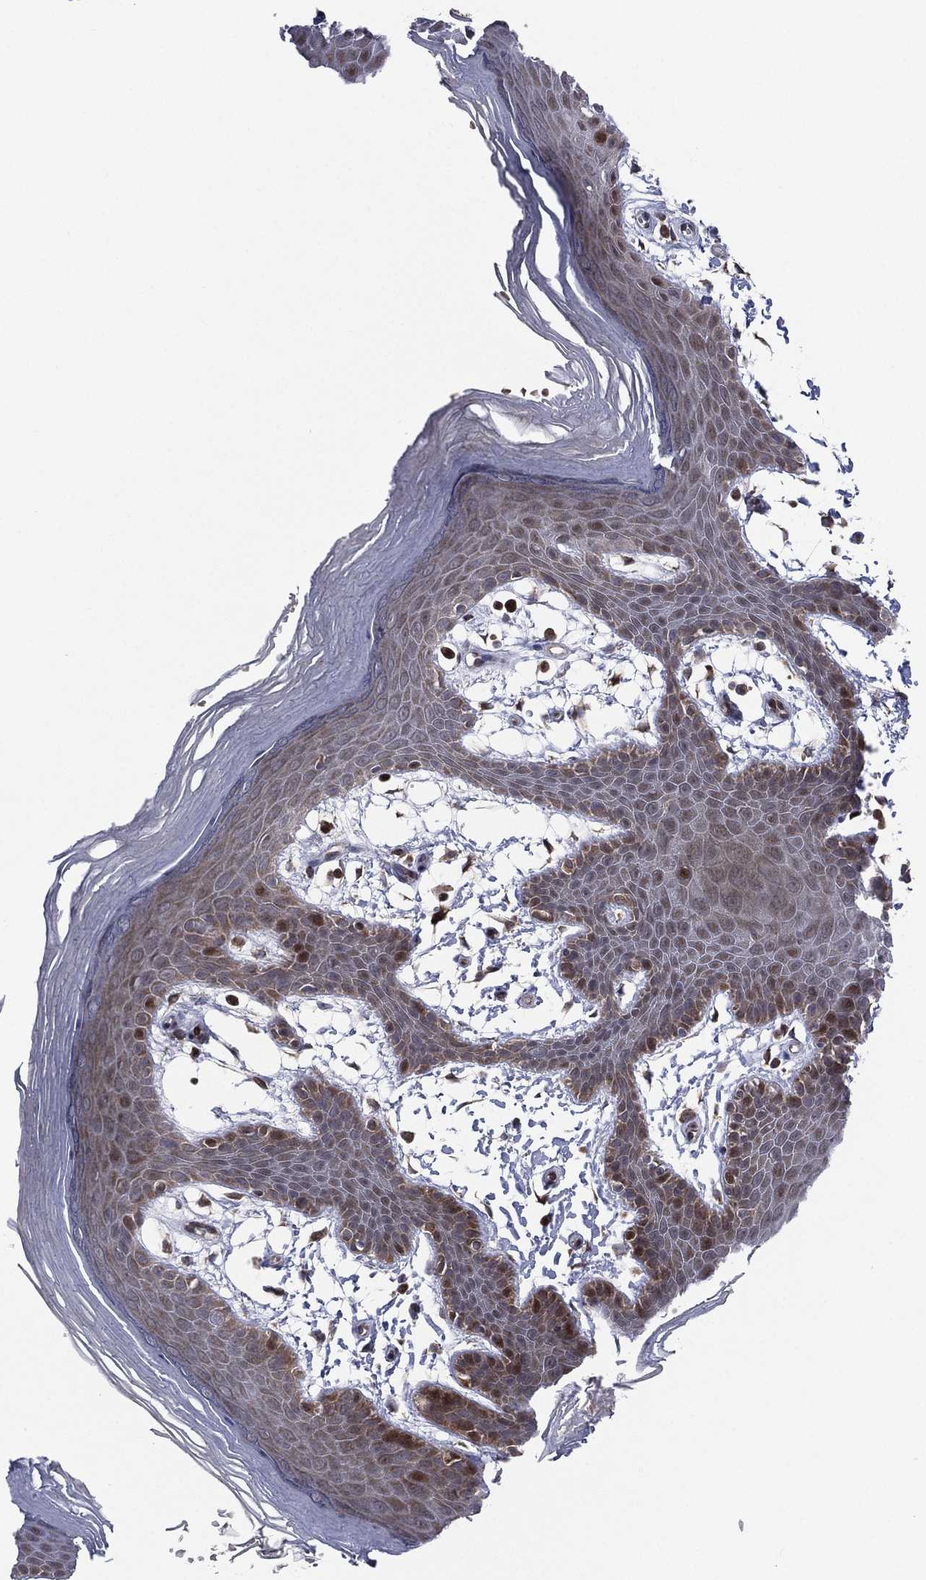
{"staining": {"intensity": "negative", "quantity": "none", "location": "none"}, "tissue": "skin", "cell_type": "Epidermal cells", "image_type": "normal", "snomed": [{"axis": "morphology", "description": "Normal tissue, NOS"}, {"axis": "topography", "description": "Anal"}], "caption": "Immunohistochemical staining of normal human skin reveals no significant positivity in epidermal cells. Nuclei are stained in blue.", "gene": "UTP14A", "patient": {"sex": "male", "age": 53}}